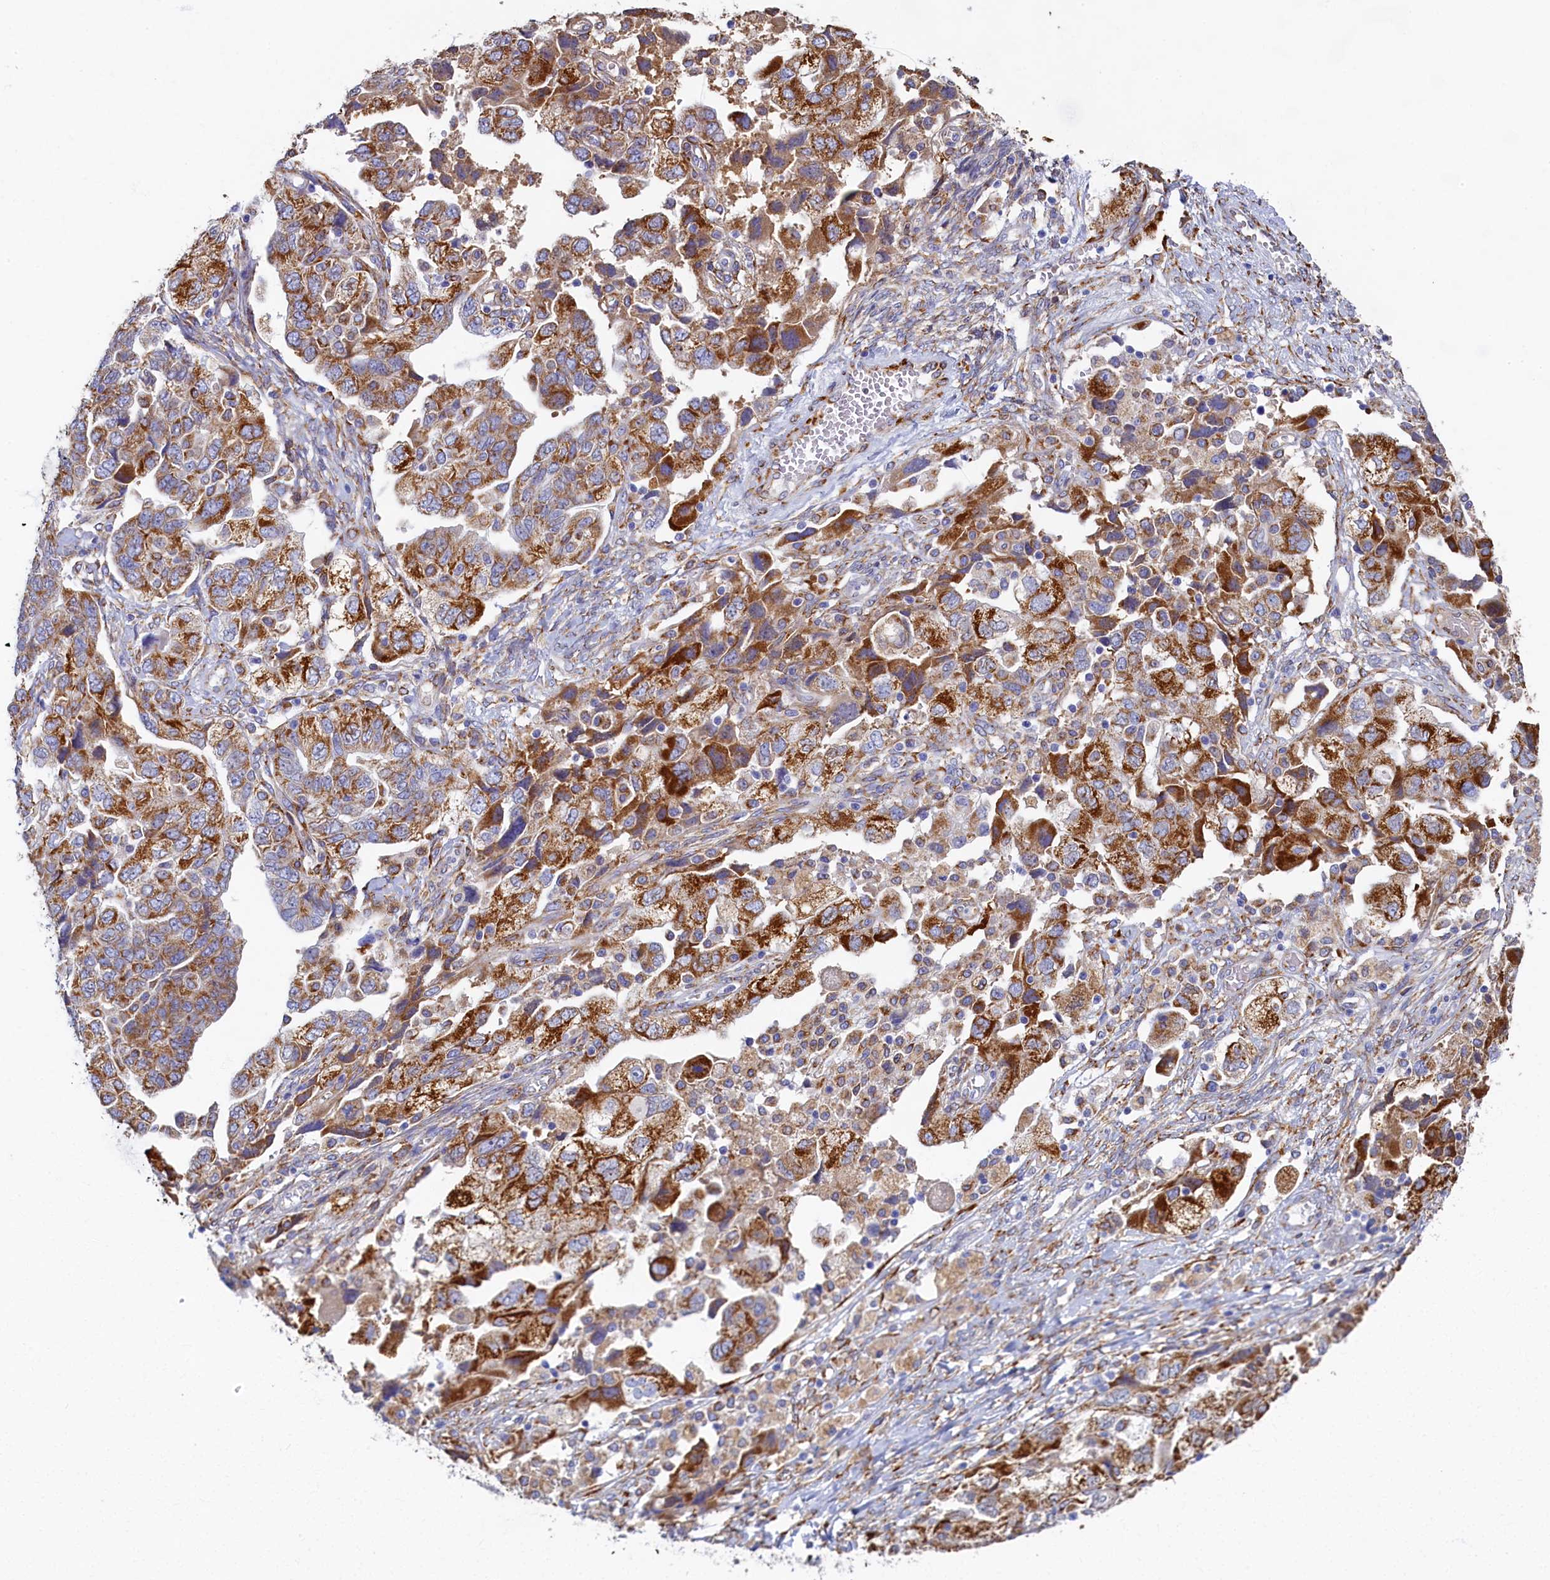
{"staining": {"intensity": "moderate", "quantity": ">75%", "location": "cytoplasmic/membranous"}, "tissue": "ovarian cancer", "cell_type": "Tumor cells", "image_type": "cancer", "snomed": [{"axis": "morphology", "description": "Carcinoma, NOS"}, {"axis": "morphology", "description": "Cystadenocarcinoma, serous, NOS"}, {"axis": "topography", "description": "Ovary"}], "caption": "Immunohistochemistry photomicrograph of neoplastic tissue: human ovarian cancer (carcinoma) stained using immunohistochemistry reveals medium levels of moderate protein expression localized specifically in the cytoplasmic/membranous of tumor cells, appearing as a cytoplasmic/membranous brown color.", "gene": "TMEM18", "patient": {"sex": "female", "age": 69}}